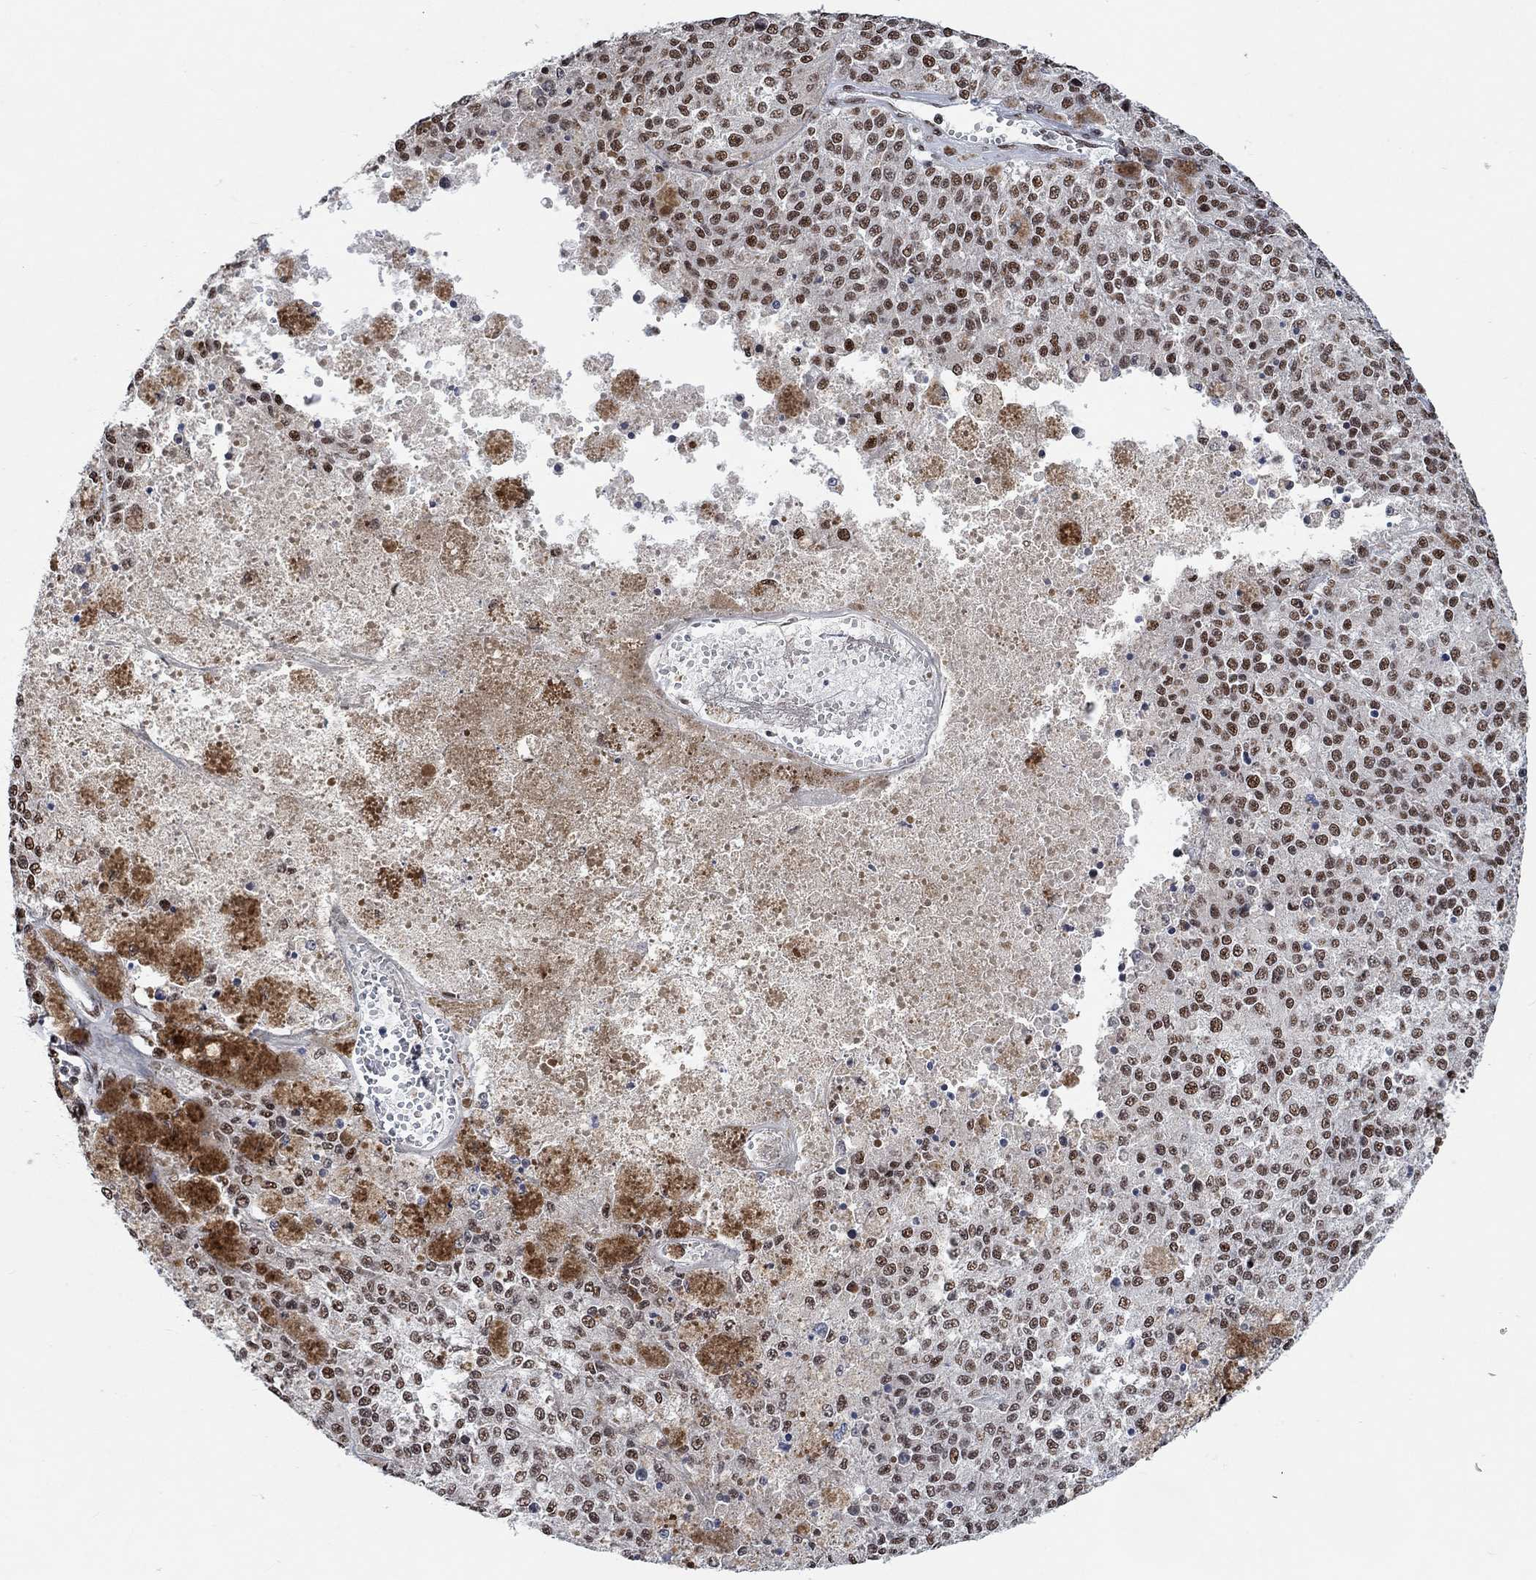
{"staining": {"intensity": "moderate", "quantity": "25%-75%", "location": "nuclear"}, "tissue": "melanoma", "cell_type": "Tumor cells", "image_type": "cancer", "snomed": [{"axis": "morphology", "description": "Malignant melanoma, Metastatic site"}, {"axis": "topography", "description": "Lymph node"}], "caption": "This histopathology image reveals malignant melanoma (metastatic site) stained with immunohistochemistry (IHC) to label a protein in brown. The nuclear of tumor cells show moderate positivity for the protein. Nuclei are counter-stained blue.", "gene": "USP39", "patient": {"sex": "female", "age": 64}}